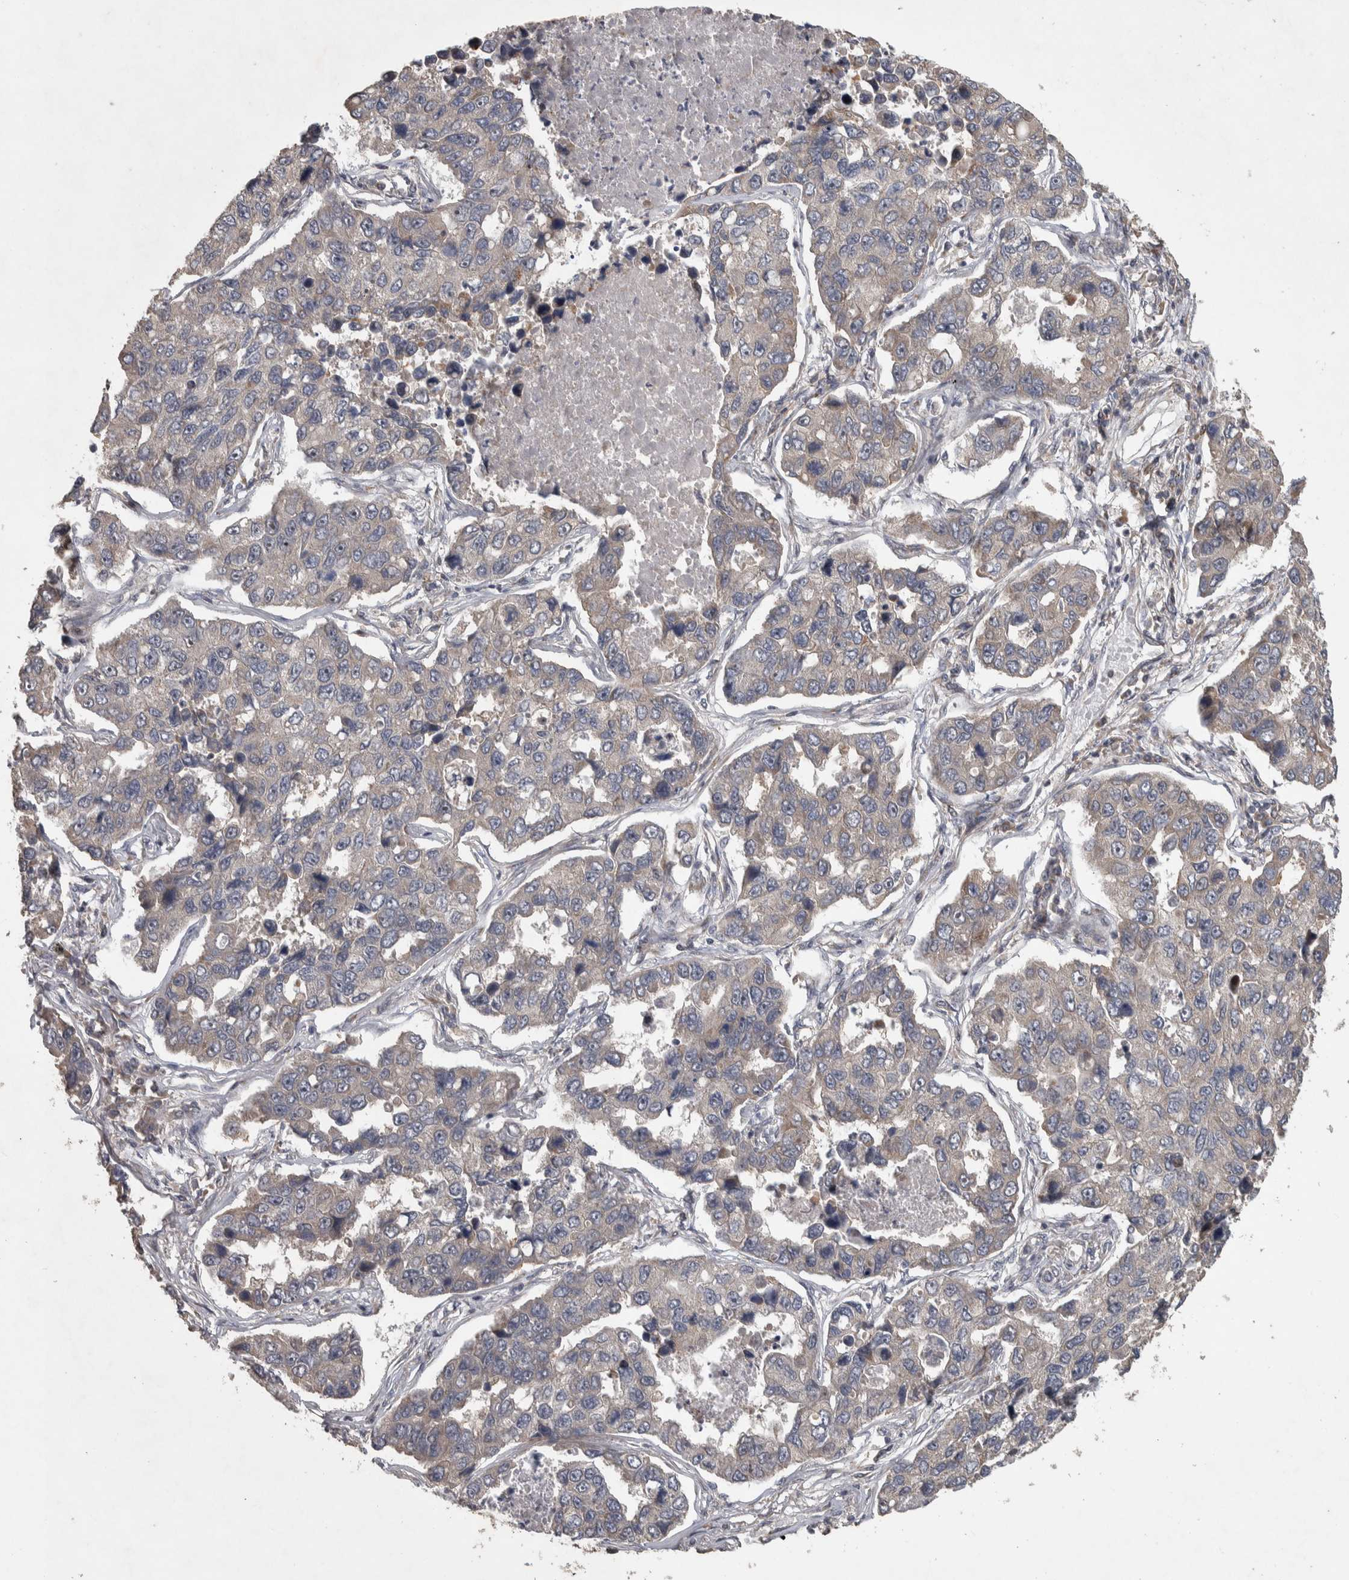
{"staining": {"intensity": "weak", "quantity": "<25%", "location": "cytoplasmic/membranous"}, "tissue": "lung cancer", "cell_type": "Tumor cells", "image_type": "cancer", "snomed": [{"axis": "morphology", "description": "Adenocarcinoma, NOS"}, {"axis": "topography", "description": "Lung"}], "caption": "This histopathology image is of lung adenocarcinoma stained with IHC to label a protein in brown with the nuclei are counter-stained blue. There is no positivity in tumor cells.", "gene": "ERAL1", "patient": {"sex": "male", "age": 64}}